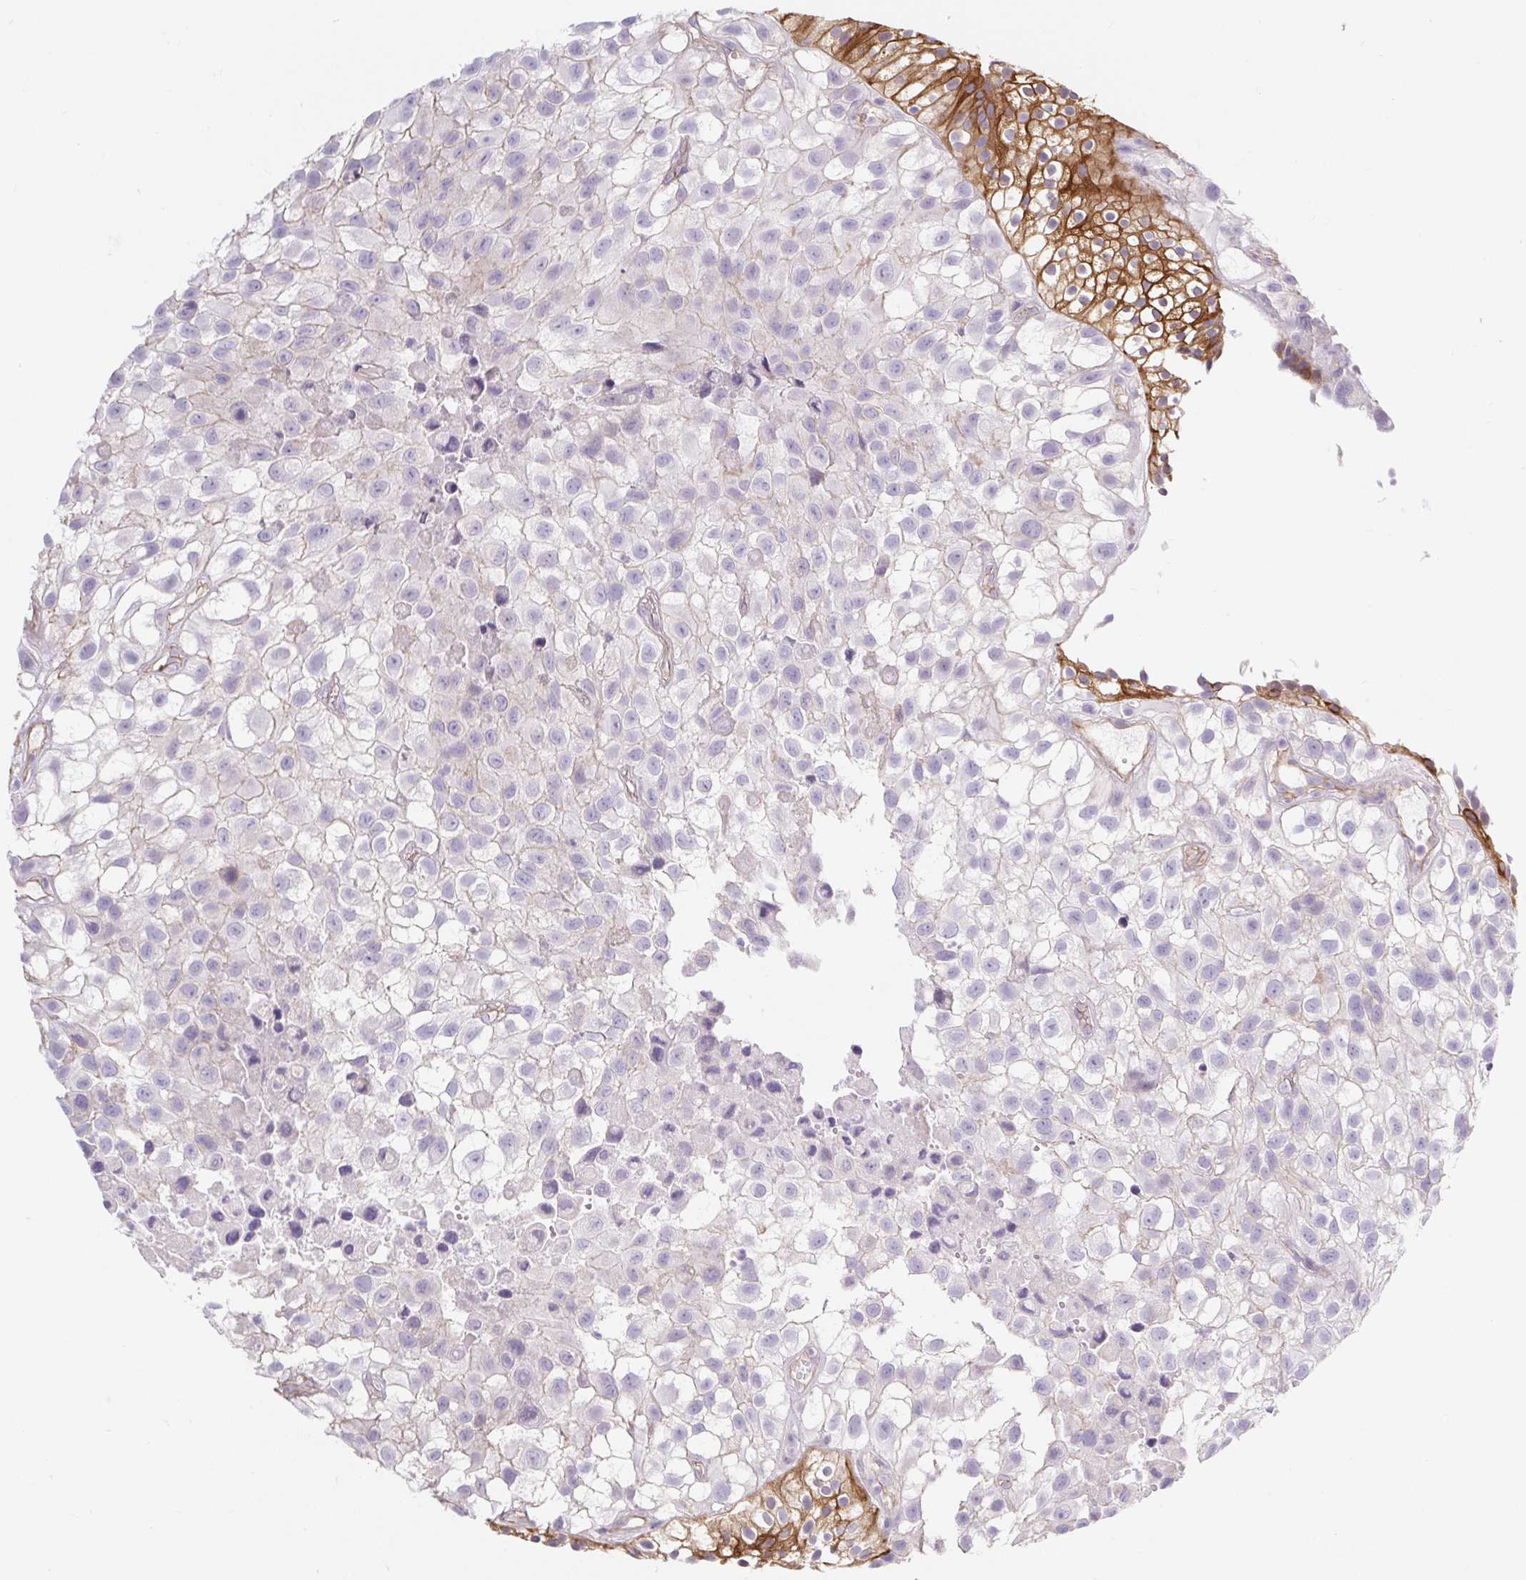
{"staining": {"intensity": "negative", "quantity": "none", "location": "none"}, "tissue": "urothelial cancer", "cell_type": "Tumor cells", "image_type": "cancer", "snomed": [{"axis": "morphology", "description": "Urothelial carcinoma, High grade"}, {"axis": "topography", "description": "Urinary bladder"}], "caption": "Urothelial cancer was stained to show a protein in brown. There is no significant staining in tumor cells.", "gene": "BCAS1", "patient": {"sex": "male", "age": 56}}